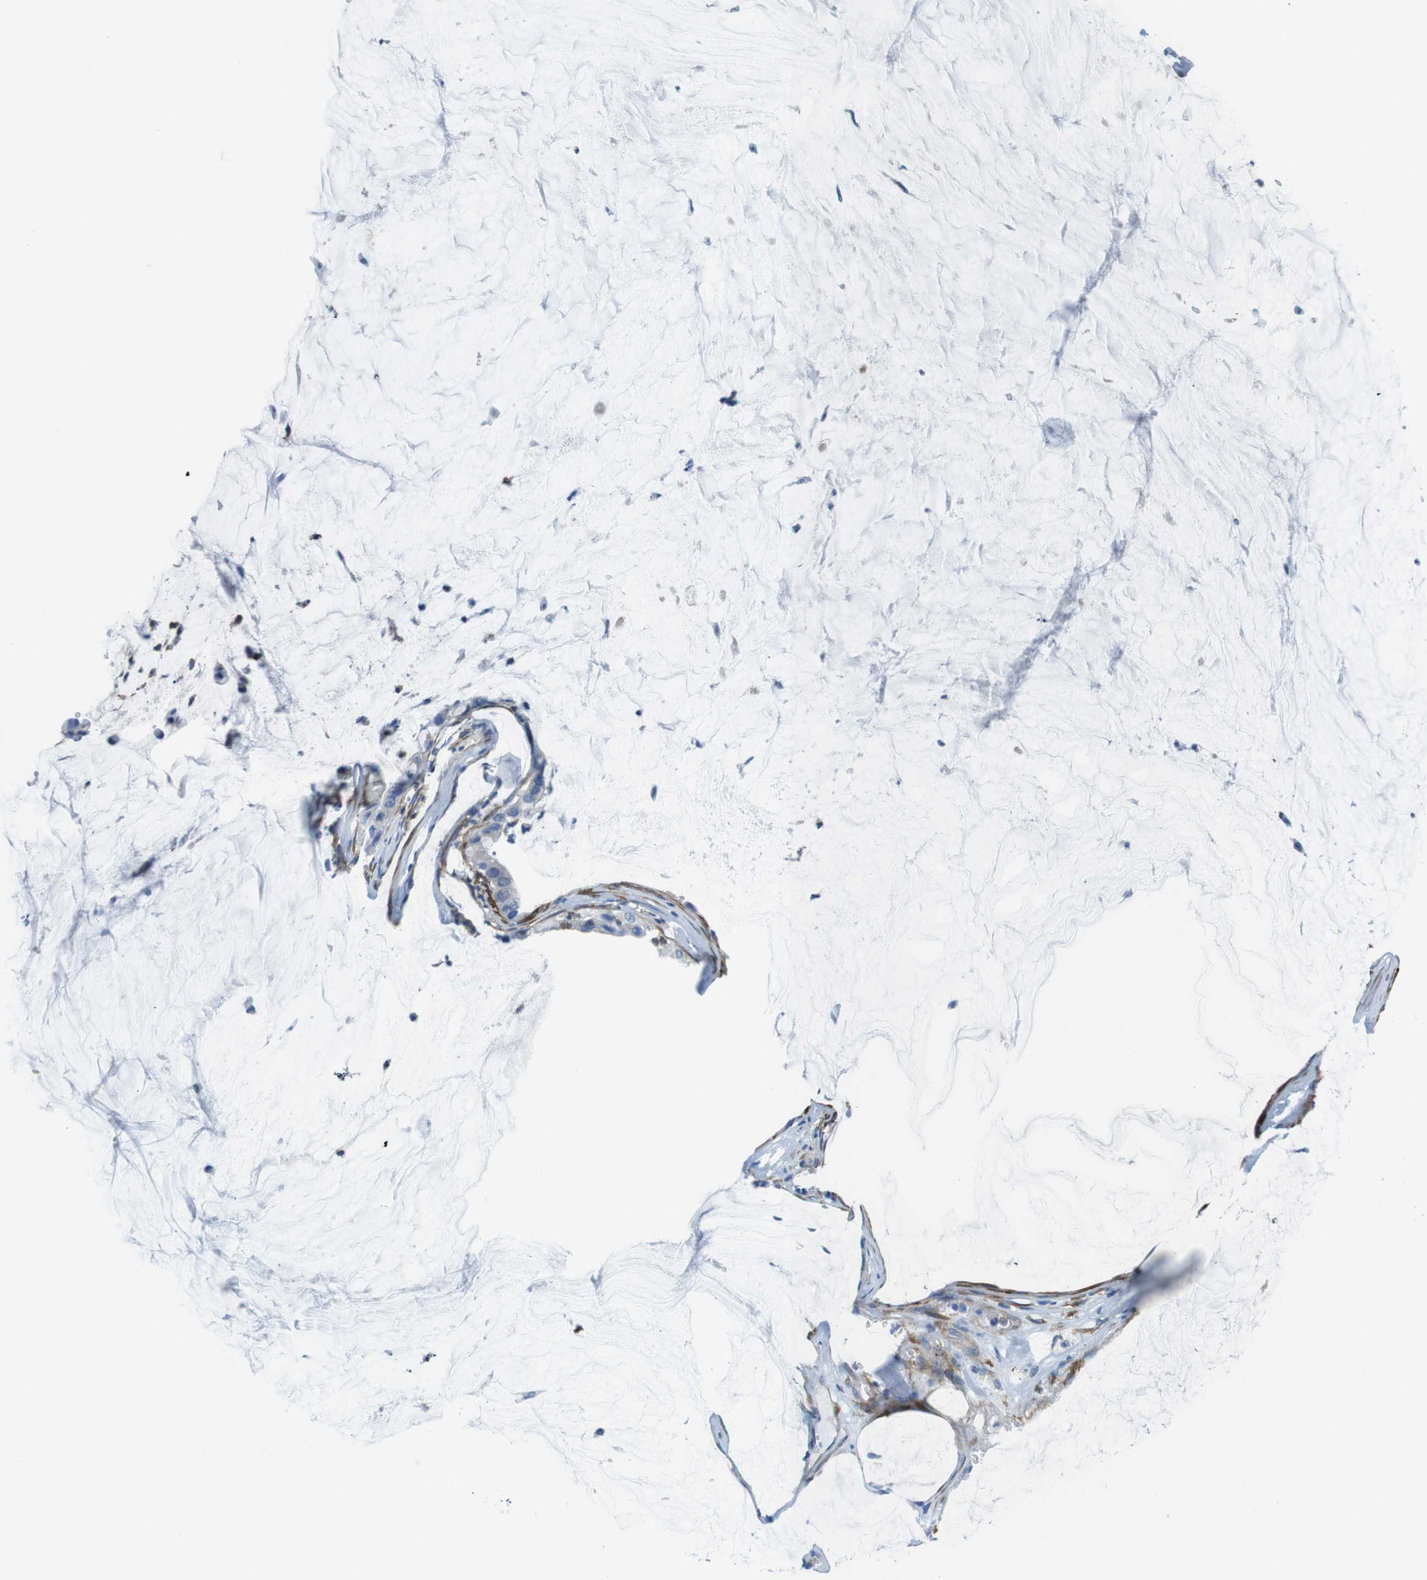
{"staining": {"intensity": "negative", "quantity": "none", "location": "none"}, "tissue": "pancreatic cancer", "cell_type": "Tumor cells", "image_type": "cancer", "snomed": [{"axis": "morphology", "description": "Adenocarcinoma, NOS"}, {"axis": "topography", "description": "Pancreas"}], "caption": "High power microscopy micrograph of an immunohistochemistry (IHC) photomicrograph of pancreatic adenocarcinoma, revealing no significant staining in tumor cells.", "gene": "EMP2", "patient": {"sex": "male", "age": 41}}